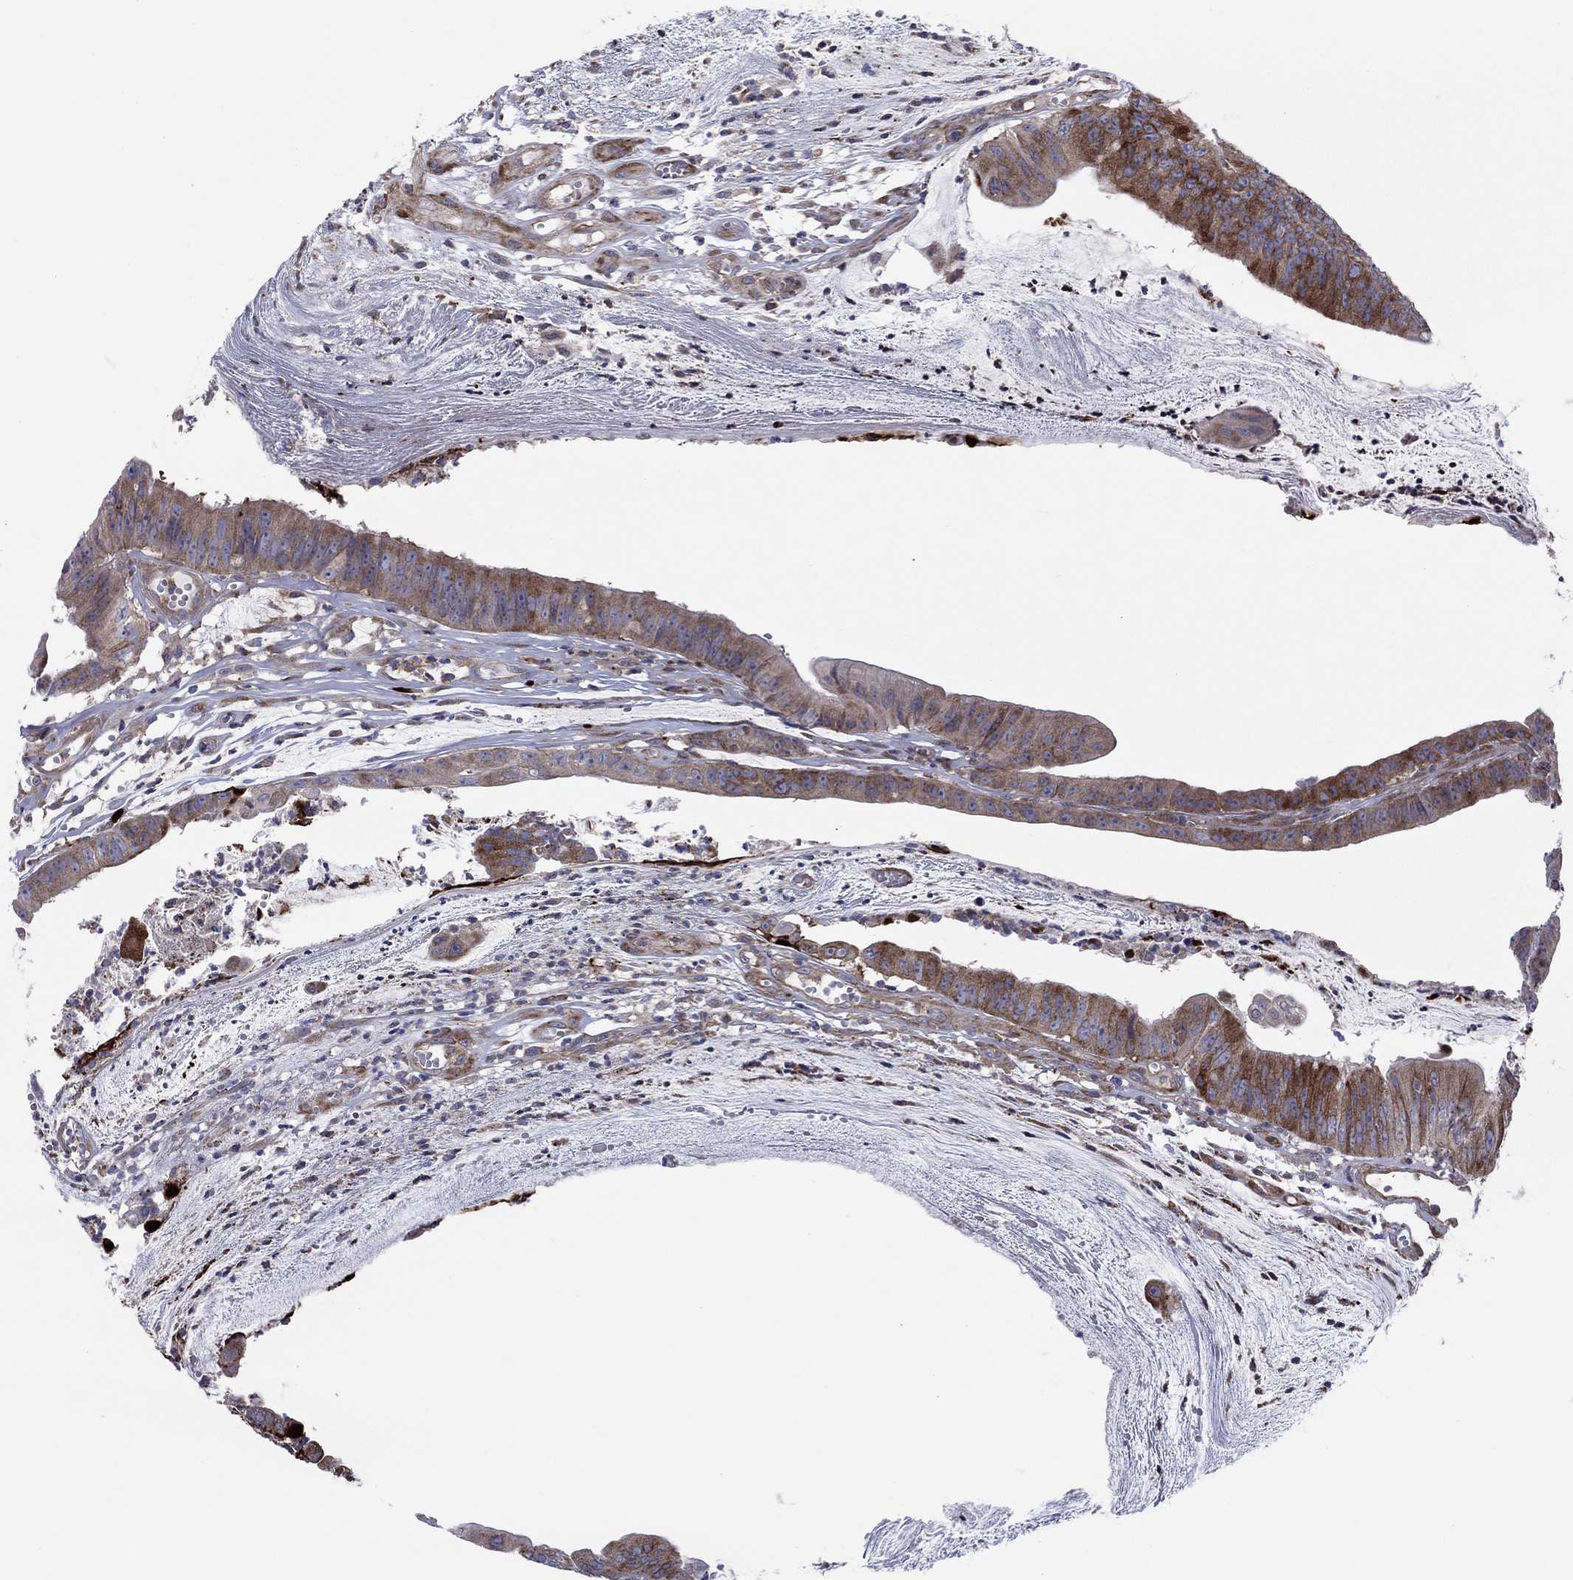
{"staining": {"intensity": "strong", "quantity": "25%-75%", "location": "cytoplasmic/membranous"}, "tissue": "colorectal cancer", "cell_type": "Tumor cells", "image_type": "cancer", "snomed": [{"axis": "morphology", "description": "Adenocarcinoma, NOS"}, {"axis": "topography", "description": "Colon"}], "caption": "A brown stain highlights strong cytoplasmic/membranous staining of a protein in human adenocarcinoma (colorectal) tumor cells.", "gene": "GPR155", "patient": {"sex": "female", "age": 69}}